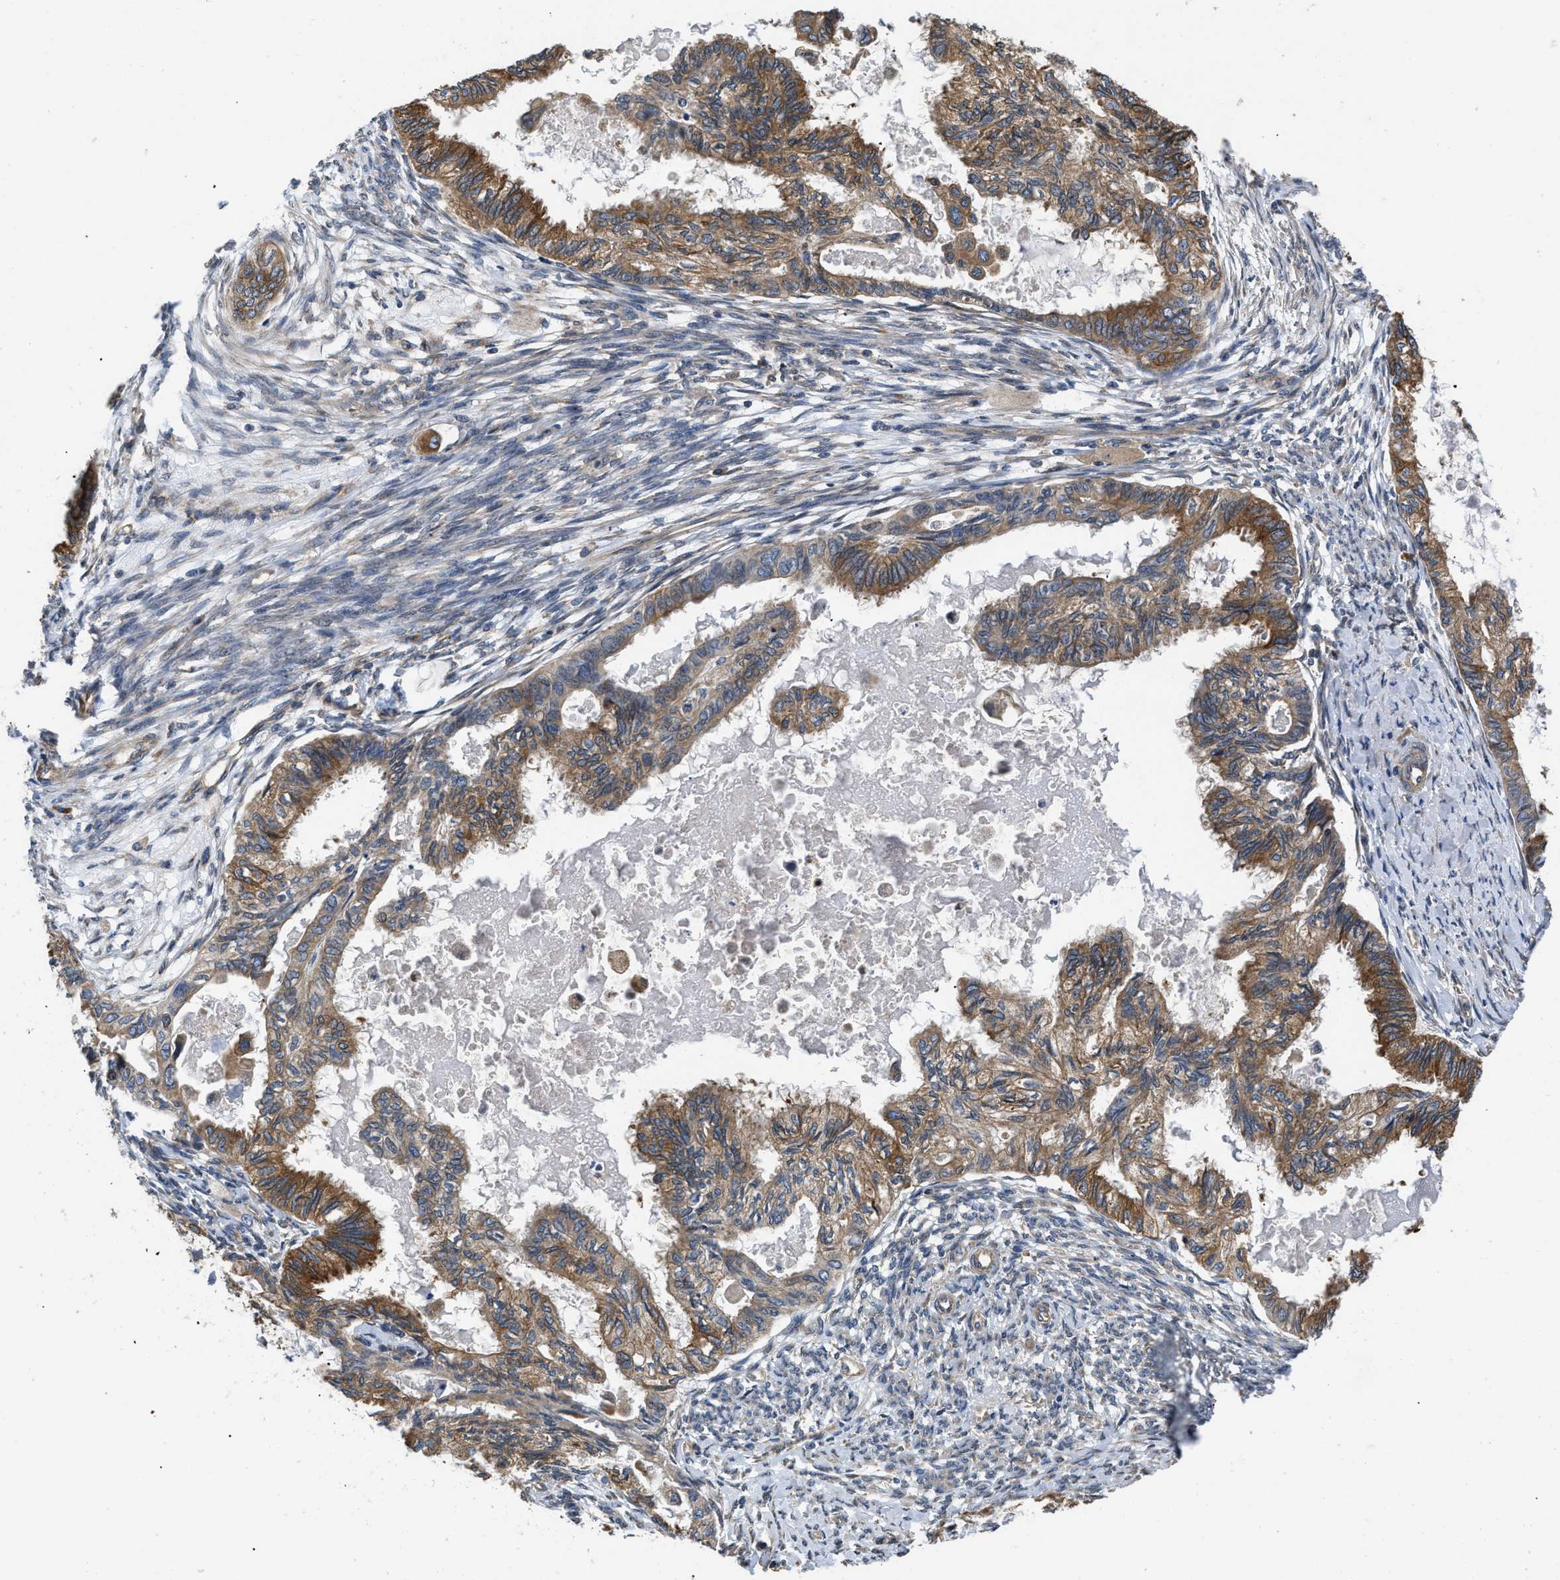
{"staining": {"intensity": "moderate", "quantity": ">75%", "location": "cytoplasmic/membranous"}, "tissue": "cervical cancer", "cell_type": "Tumor cells", "image_type": "cancer", "snomed": [{"axis": "morphology", "description": "Normal tissue, NOS"}, {"axis": "morphology", "description": "Adenocarcinoma, NOS"}, {"axis": "topography", "description": "Cervix"}, {"axis": "topography", "description": "Endometrium"}], "caption": "Immunohistochemical staining of cervical cancer displays medium levels of moderate cytoplasmic/membranous positivity in about >75% of tumor cells.", "gene": "CEP128", "patient": {"sex": "female", "age": 86}}